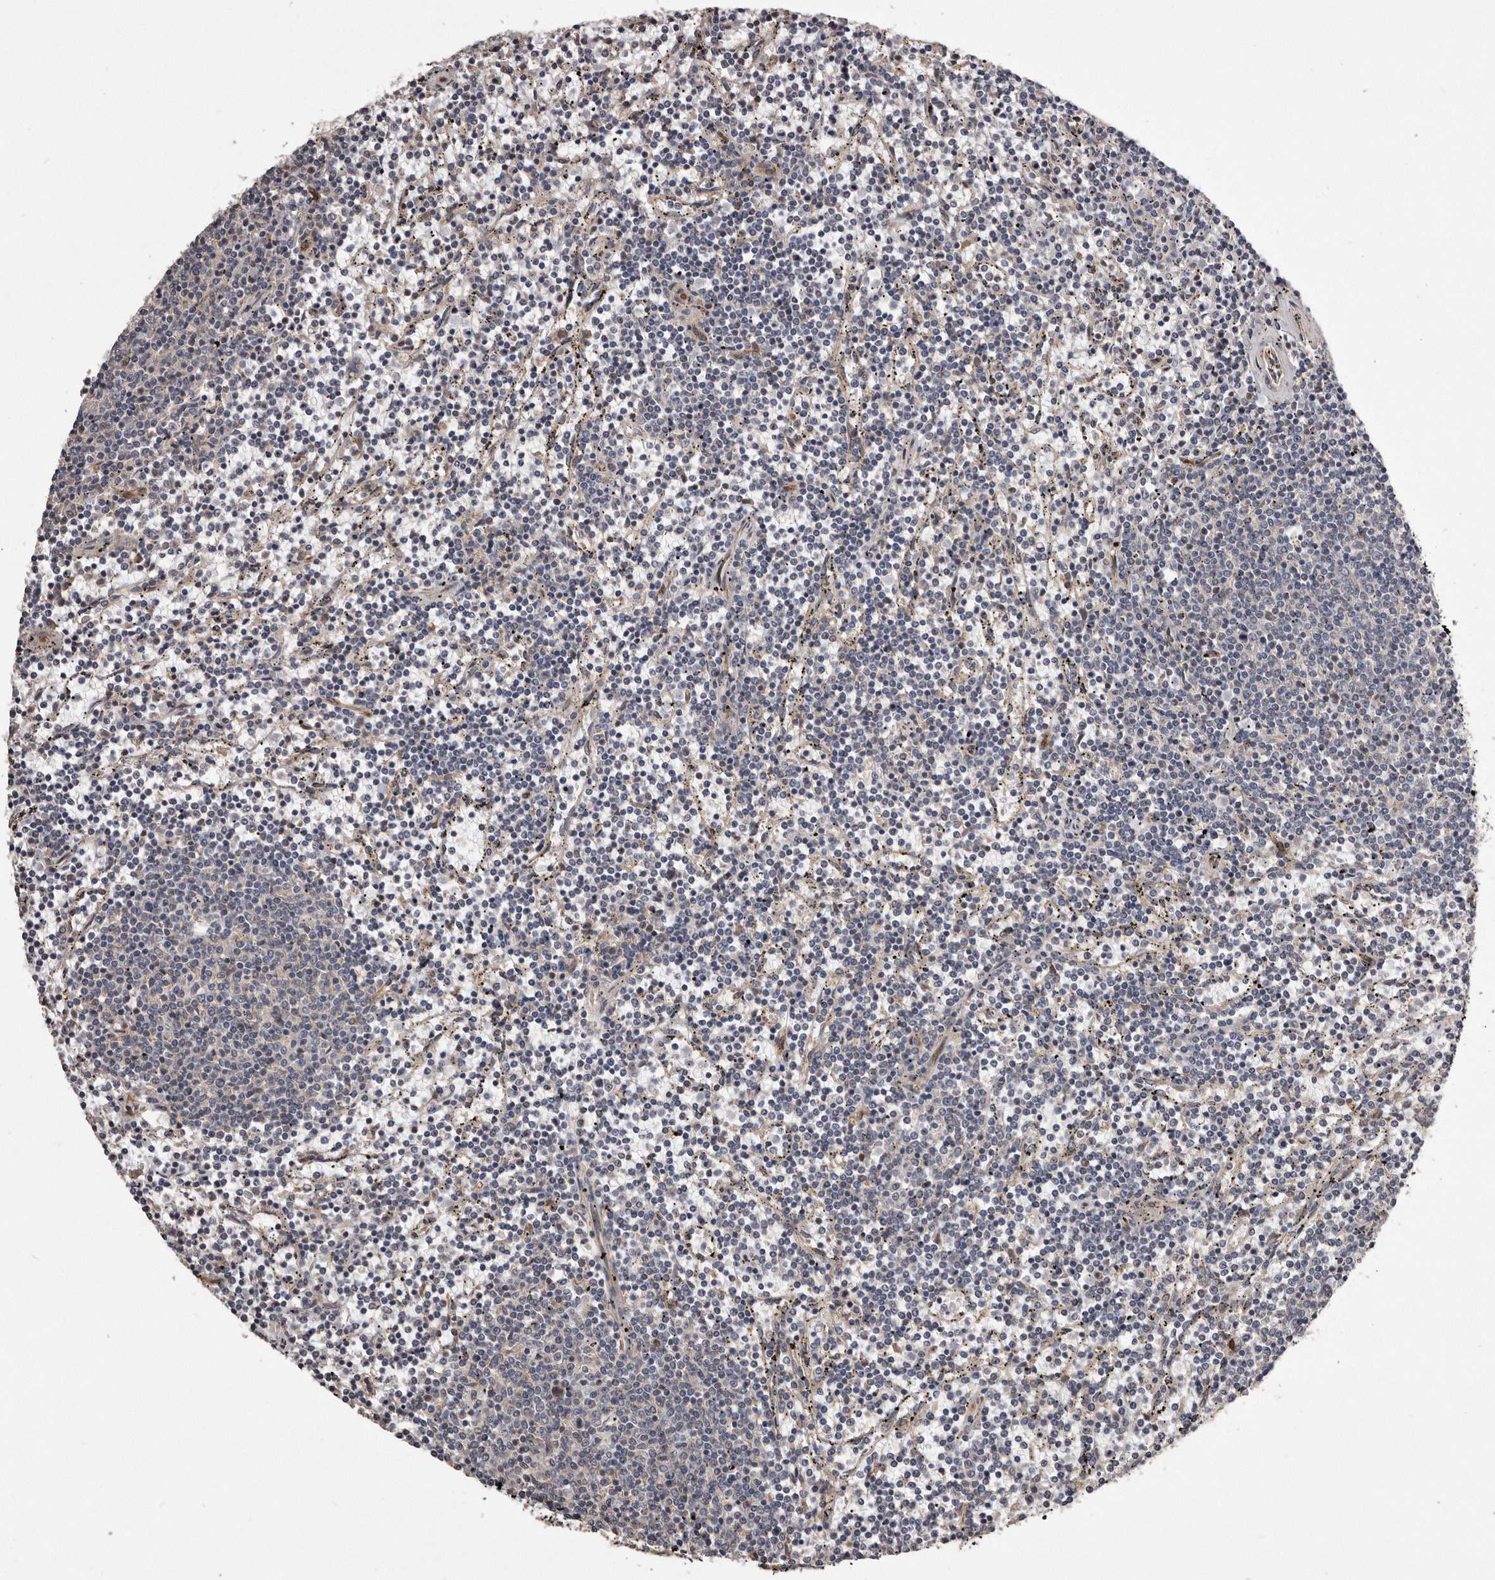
{"staining": {"intensity": "negative", "quantity": "none", "location": "none"}, "tissue": "lymphoma", "cell_type": "Tumor cells", "image_type": "cancer", "snomed": [{"axis": "morphology", "description": "Malignant lymphoma, non-Hodgkin's type, Low grade"}, {"axis": "topography", "description": "Spleen"}], "caption": "Human lymphoma stained for a protein using IHC displays no positivity in tumor cells.", "gene": "ARMCX1", "patient": {"sex": "female", "age": 50}}